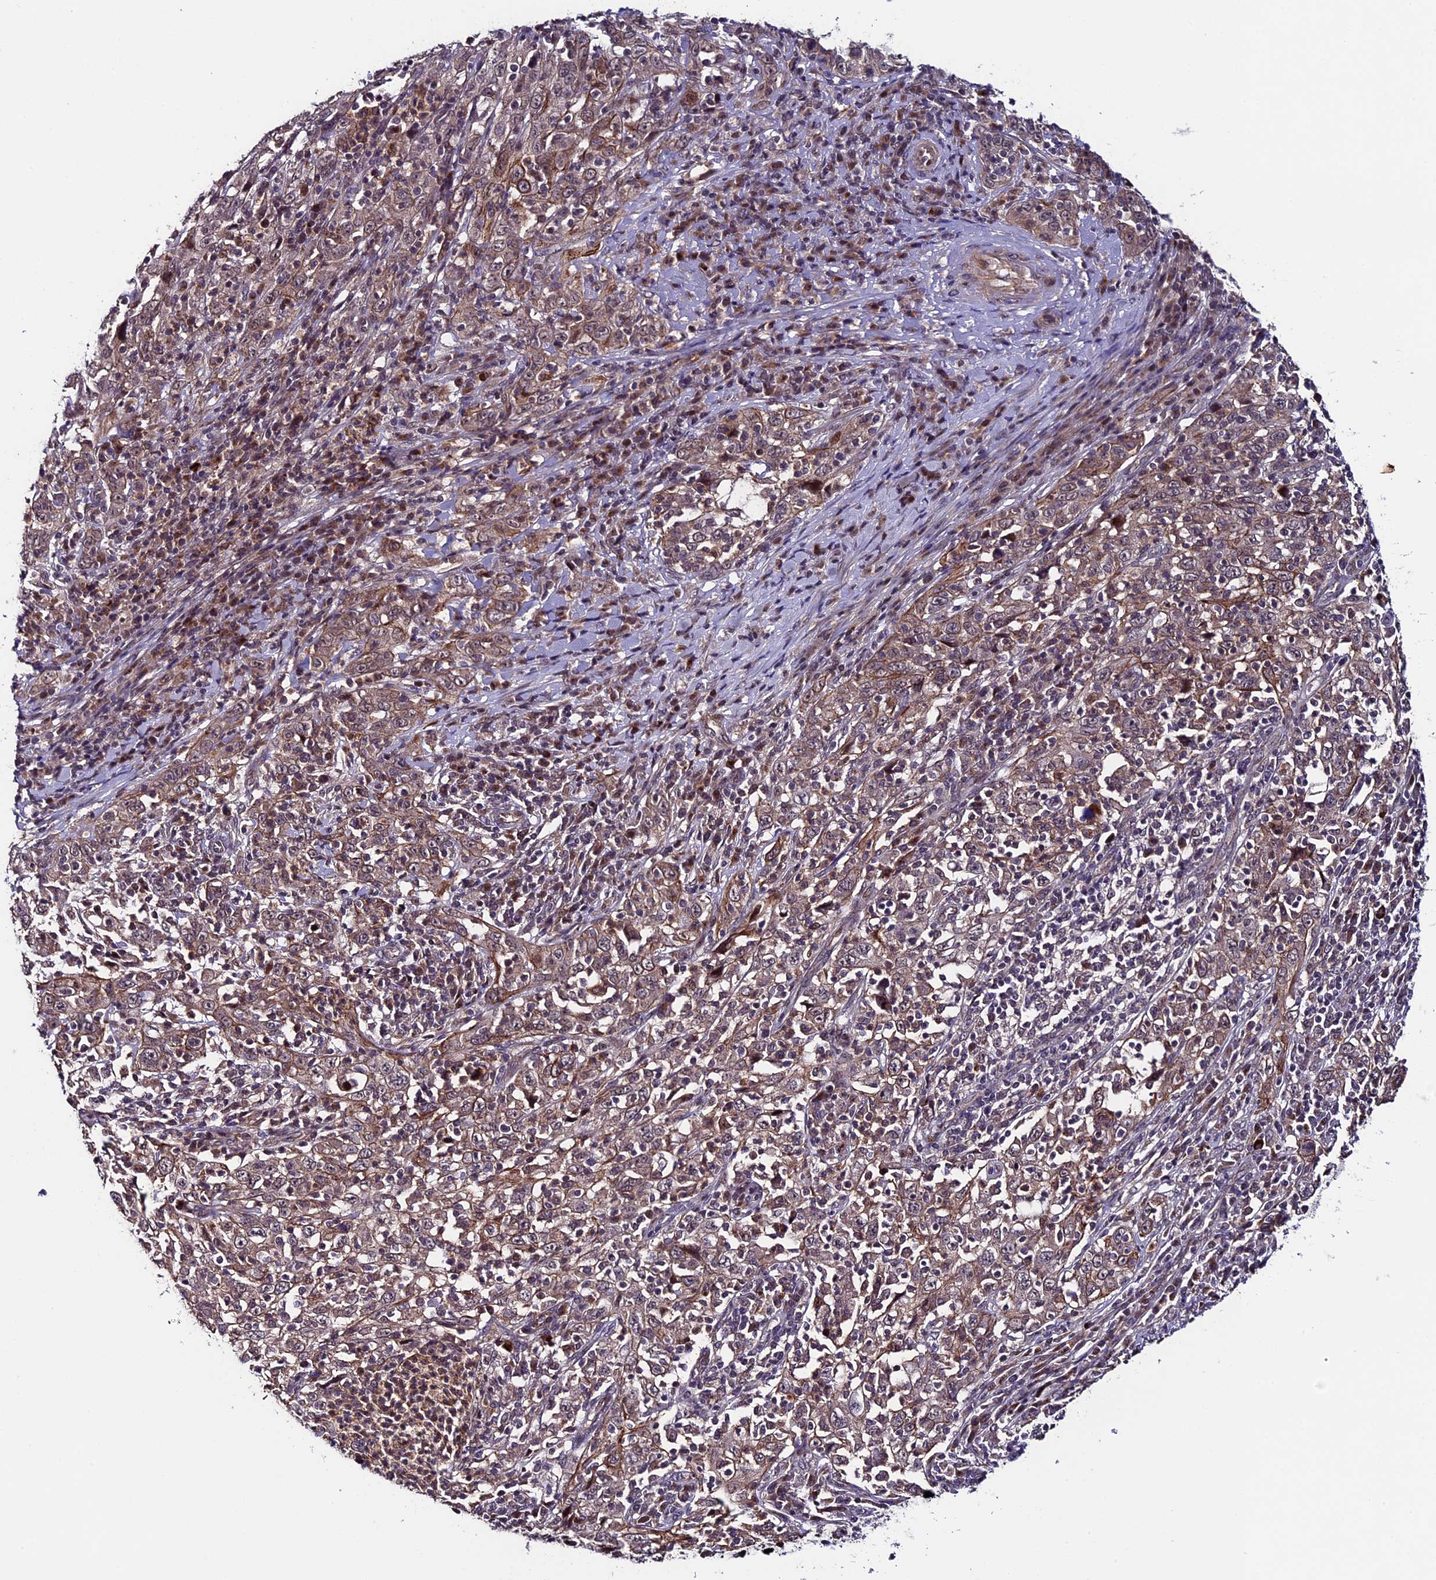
{"staining": {"intensity": "weak", "quantity": "25%-75%", "location": "cytoplasmic/membranous"}, "tissue": "cervical cancer", "cell_type": "Tumor cells", "image_type": "cancer", "snomed": [{"axis": "morphology", "description": "Squamous cell carcinoma, NOS"}, {"axis": "topography", "description": "Cervix"}], "caption": "Immunohistochemical staining of human cervical squamous cell carcinoma exhibits low levels of weak cytoplasmic/membranous positivity in approximately 25%-75% of tumor cells.", "gene": "SIPA1L3", "patient": {"sex": "female", "age": 46}}